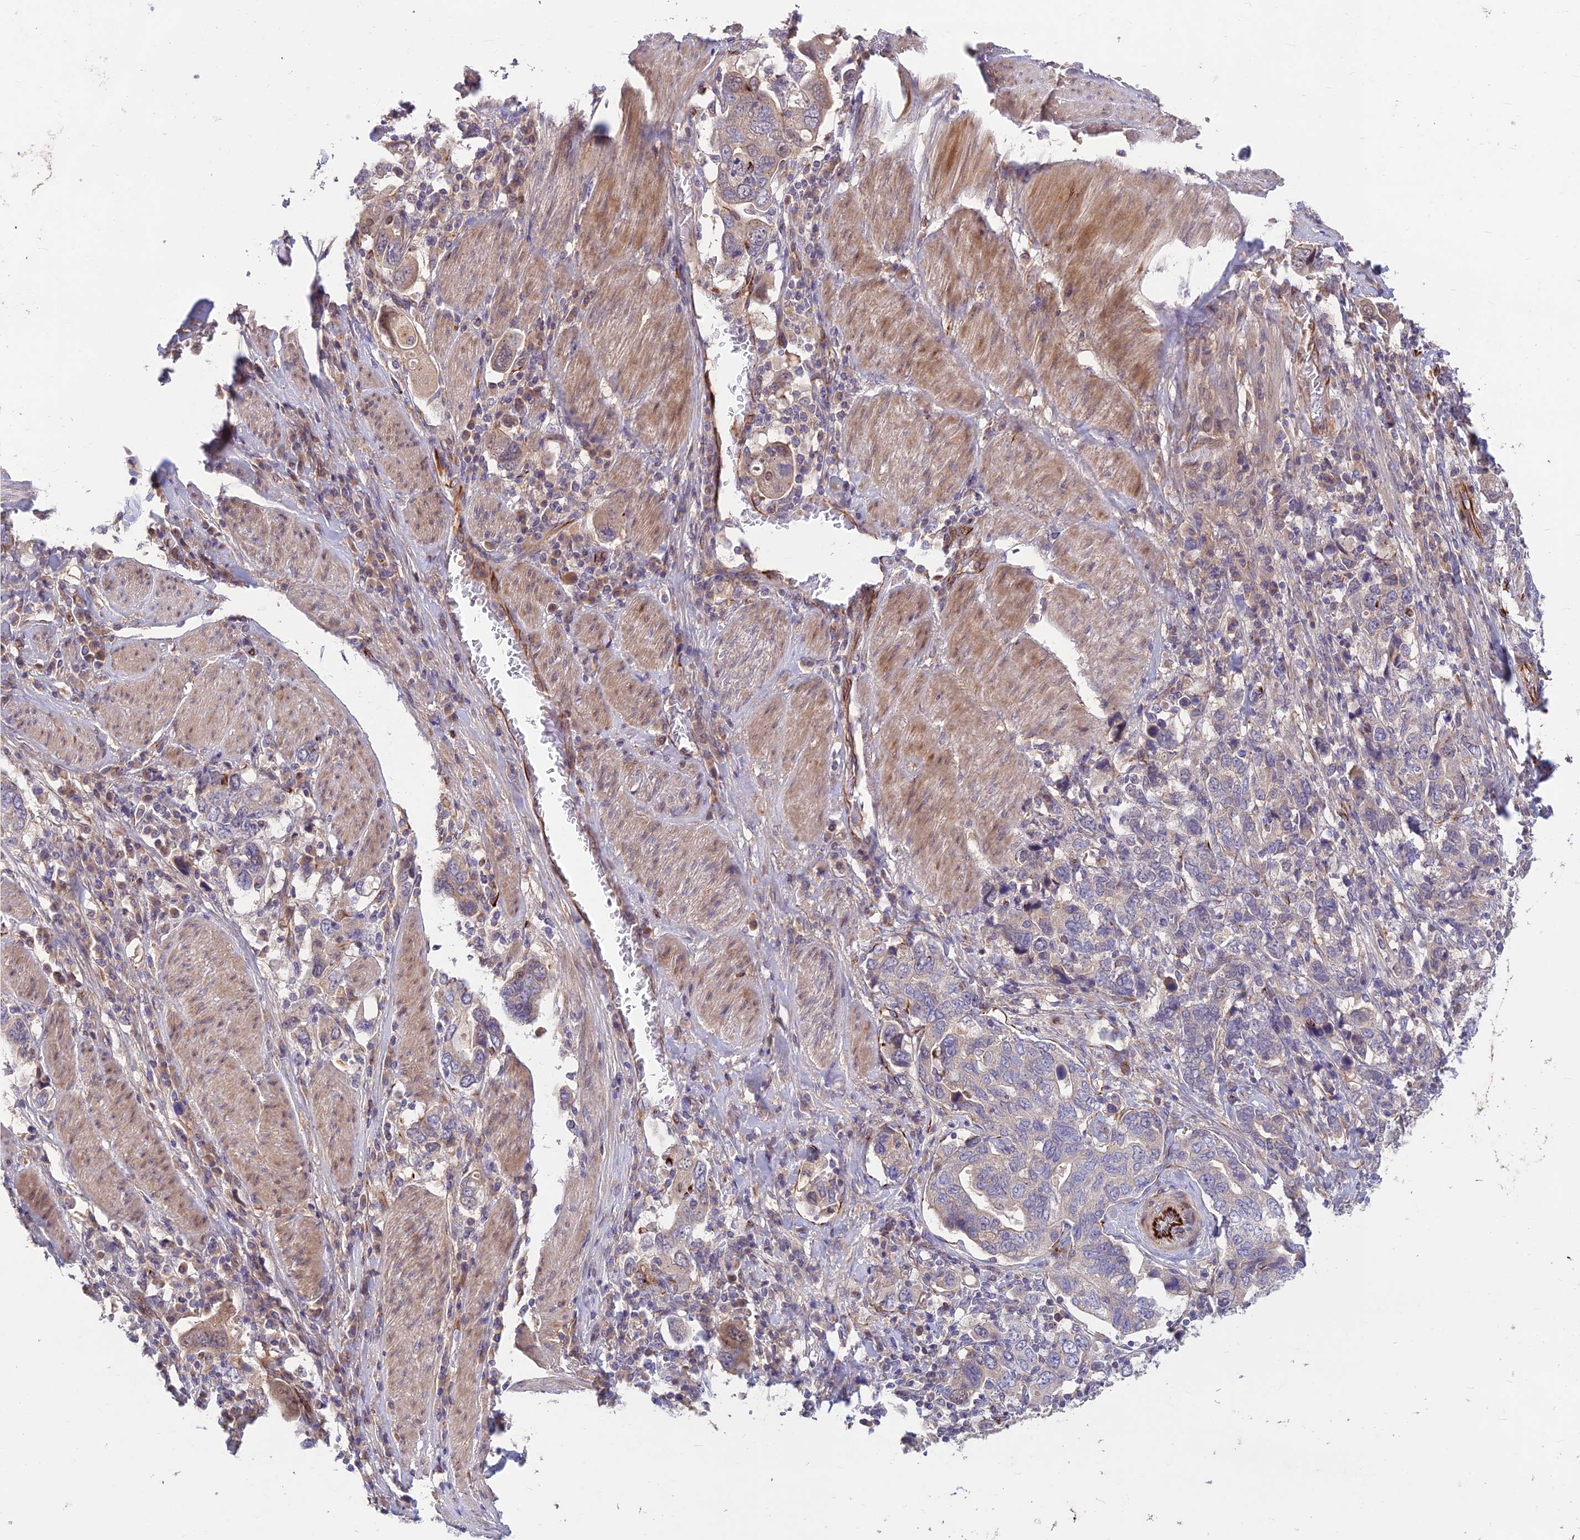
{"staining": {"intensity": "weak", "quantity": "<25%", "location": "cytoplasmic/membranous"}, "tissue": "stomach cancer", "cell_type": "Tumor cells", "image_type": "cancer", "snomed": [{"axis": "morphology", "description": "Adenocarcinoma, NOS"}, {"axis": "topography", "description": "Stomach, upper"}], "caption": "DAB immunohistochemical staining of human stomach cancer displays no significant staining in tumor cells.", "gene": "ST8SIA5", "patient": {"sex": "male", "age": 62}}